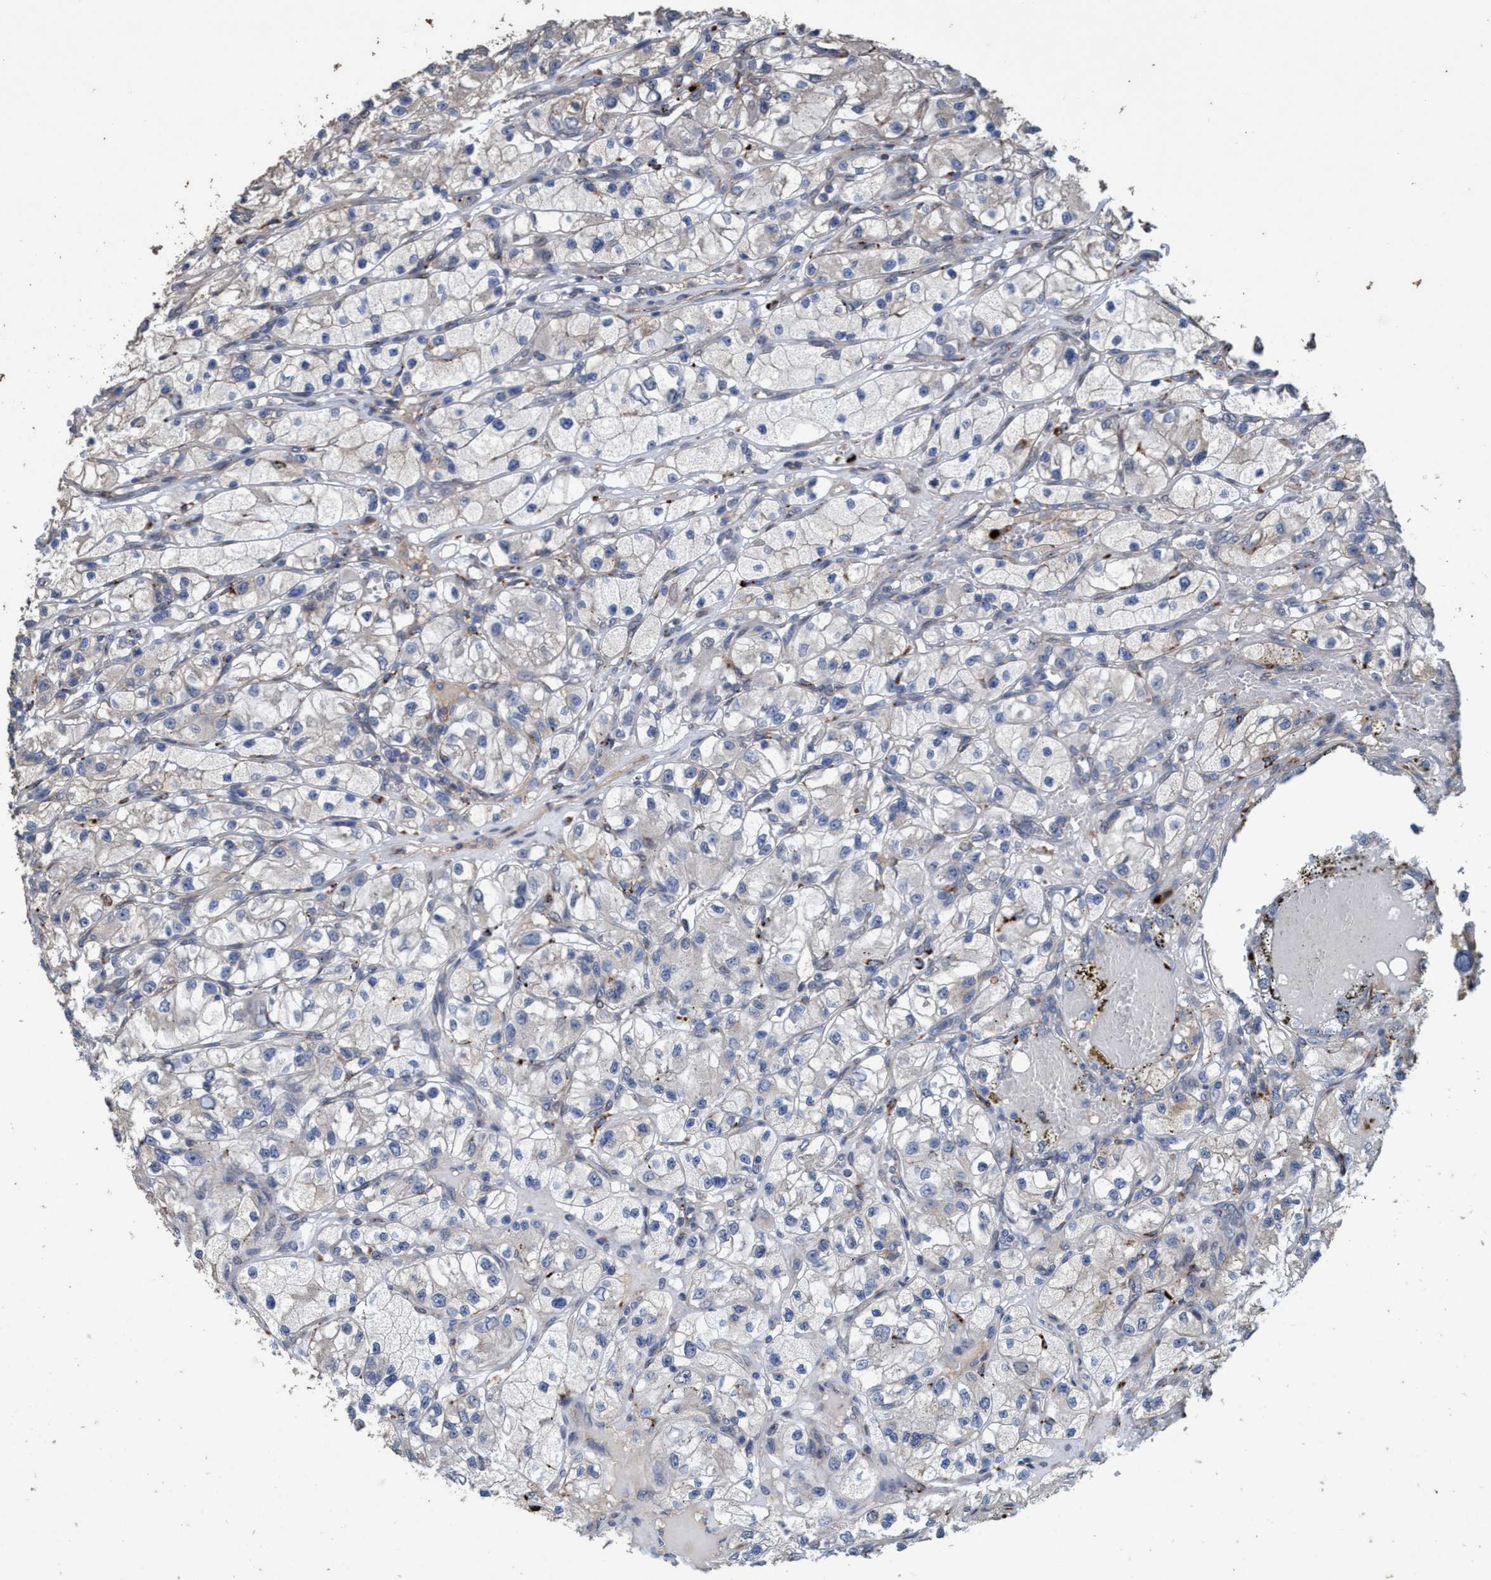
{"staining": {"intensity": "weak", "quantity": "<25%", "location": "cytoplasmic/membranous"}, "tissue": "renal cancer", "cell_type": "Tumor cells", "image_type": "cancer", "snomed": [{"axis": "morphology", "description": "Adenocarcinoma, NOS"}, {"axis": "topography", "description": "Kidney"}], "caption": "An IHC image of renal adenocarcinoma is shown. There is no staining in tumor cells of renal adenocarcinoma.", "gene": "BBS9", "patient": {"sex": "female", "age": 57}}